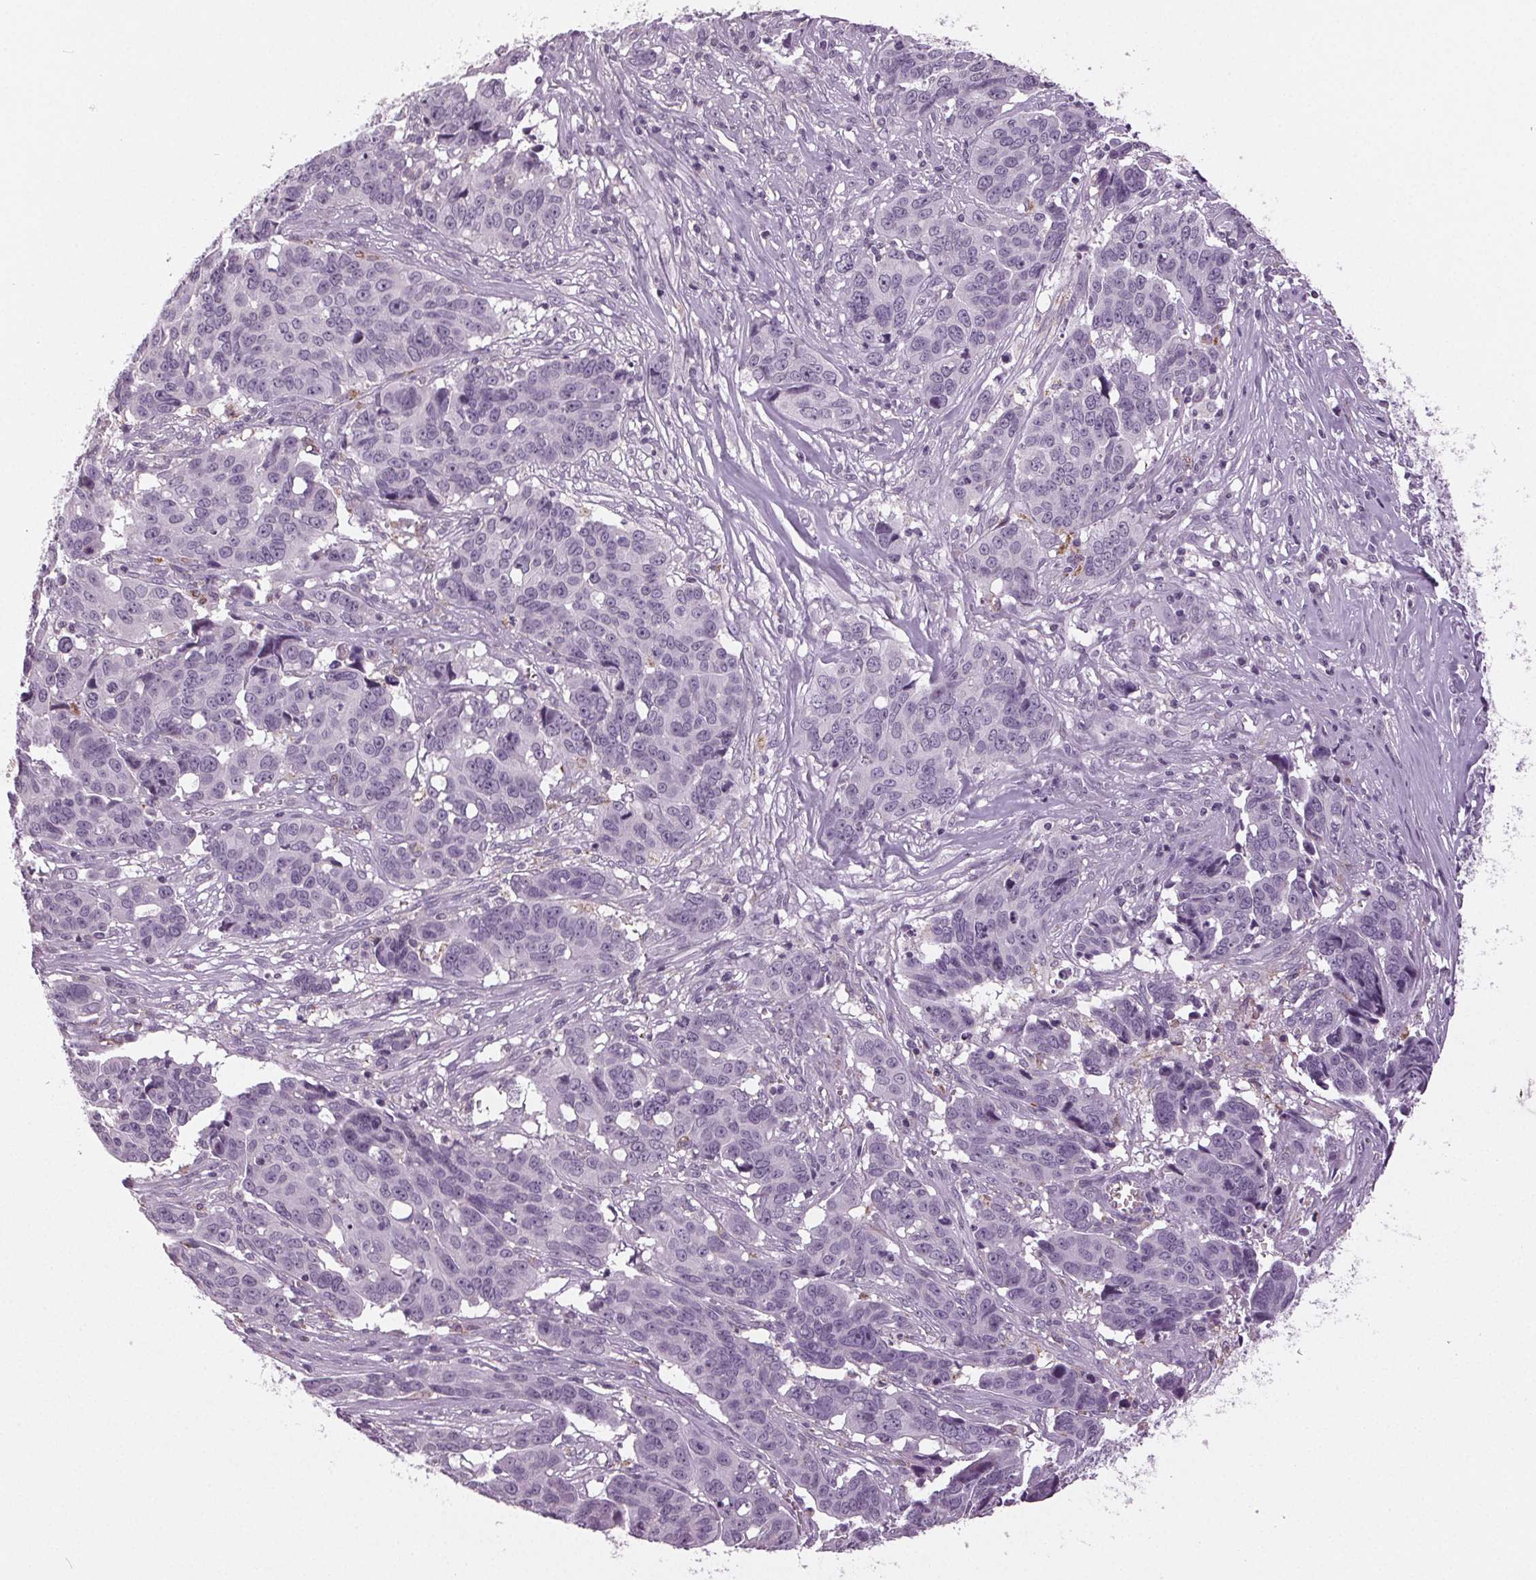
{"staining": {"intensity": "negative", "quantity": "none", "location": "none"}, "tissue": "ovarian cancer", "cell_type": "Tumor cells", "image_type": "cancer", "snomed": [{"axis": "morphology", "description": "Carcinoma, endometroid"}, {"axis": "topography", "description": "Ovary"}], "caption": "Immunohistochemical staining of ovarian cancer (endometroid carcinoma) displays no significant staining in tumor cells. The staining was performed using DAB to visualize the protein expression in brown, while the nuclei were stained in blue with hematoxylin (Magnification: 20x).", "gene": "DNAH12", "patient": {"sex": "female", "age": 78}}